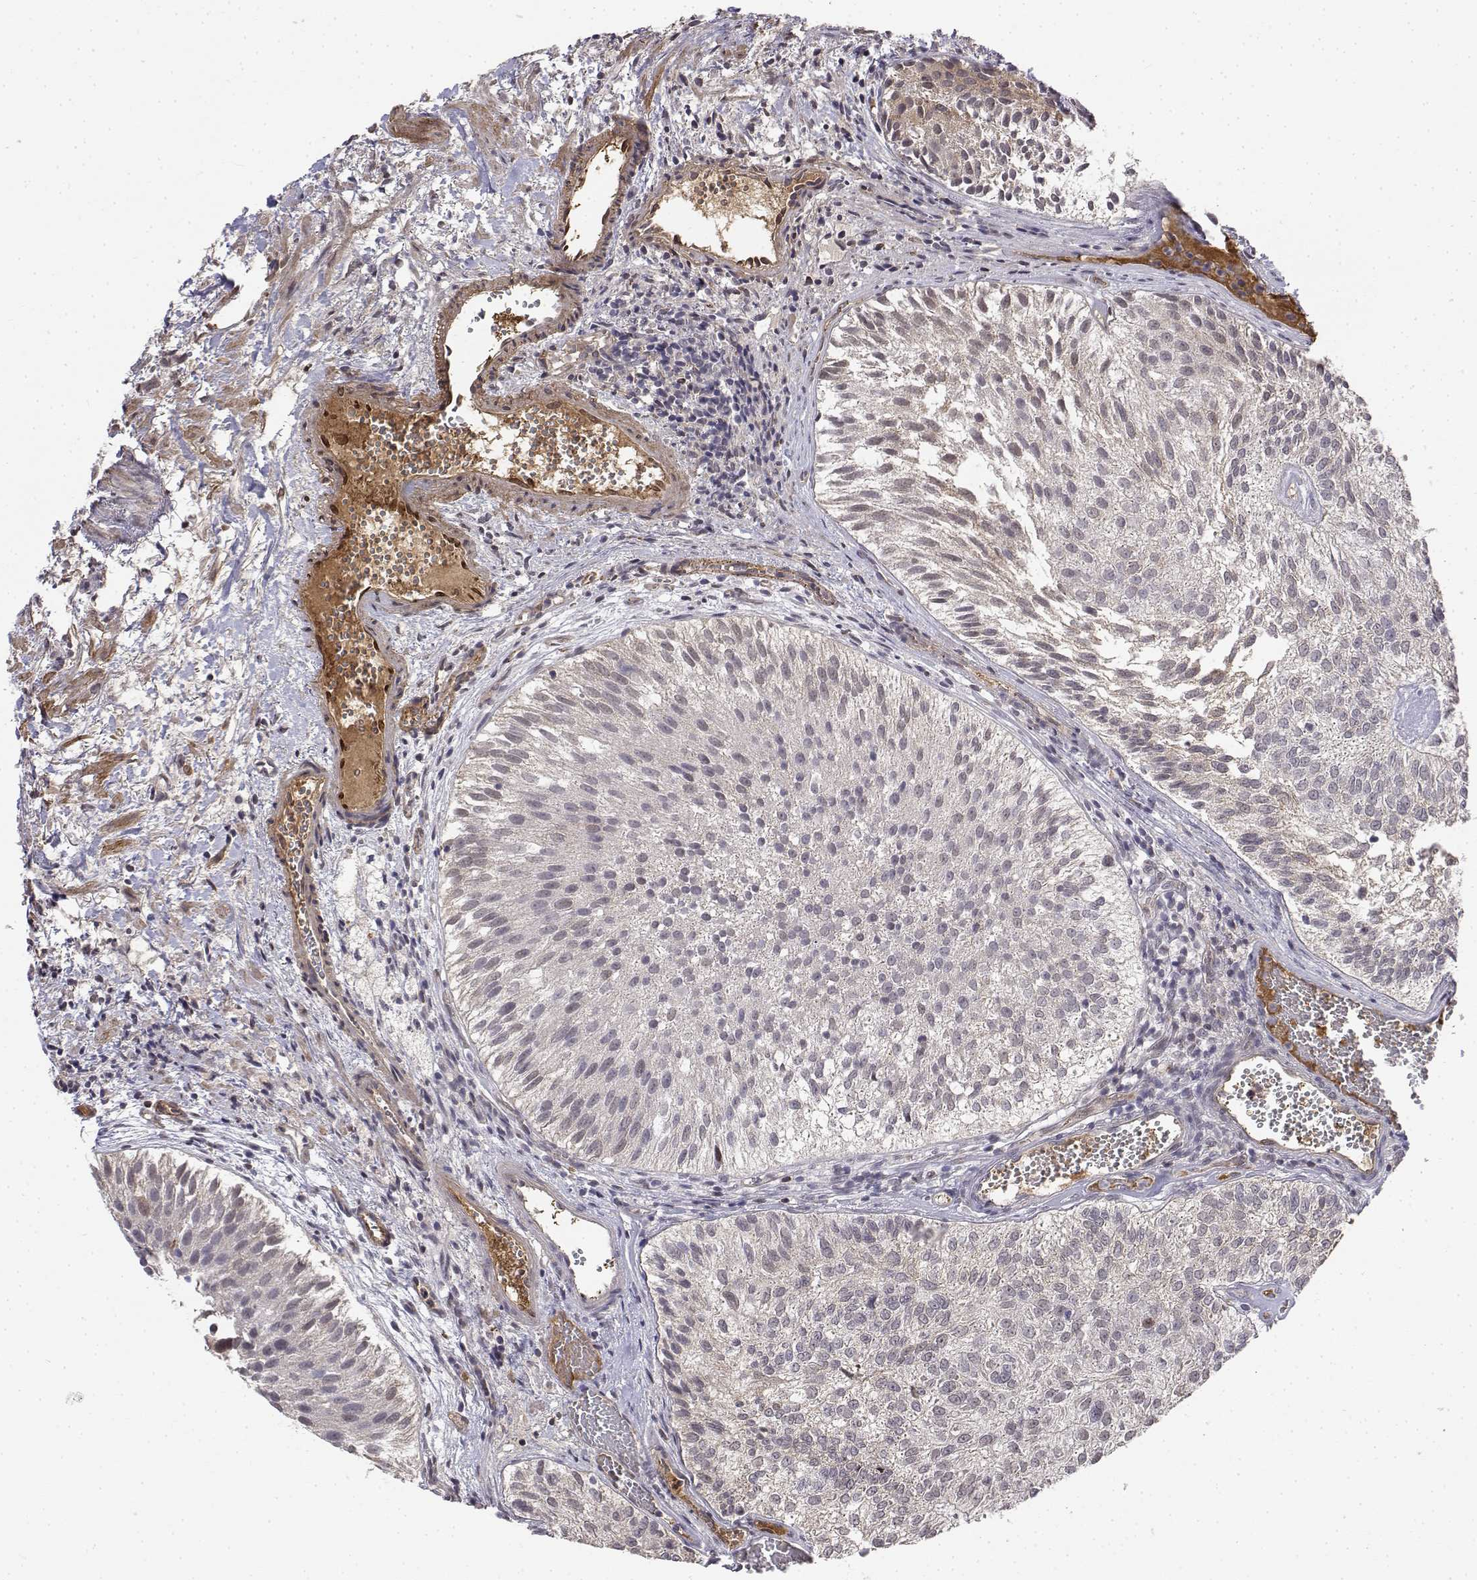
{"staining": {"intensity": "moderate", "quantity": "<25%", "location": "nuclear"}, "tissue": "urothelial cancer", "cell_type": "Tumor cells", "image_type": "cancer", "snomed": [{"axis": "morphology", "description": "Urothelial carcinoma, Low grade"}, {"axis": "topography", "description": "Urinary bladder"}], "caption": "Immunohistochemistry of human urothelial cancer exhibits low levels of moderate nuclear positivity in approximately <25% of tumor cells.", "gene": "ITGA7", "patient": {"sex": "female", "age": 87}}